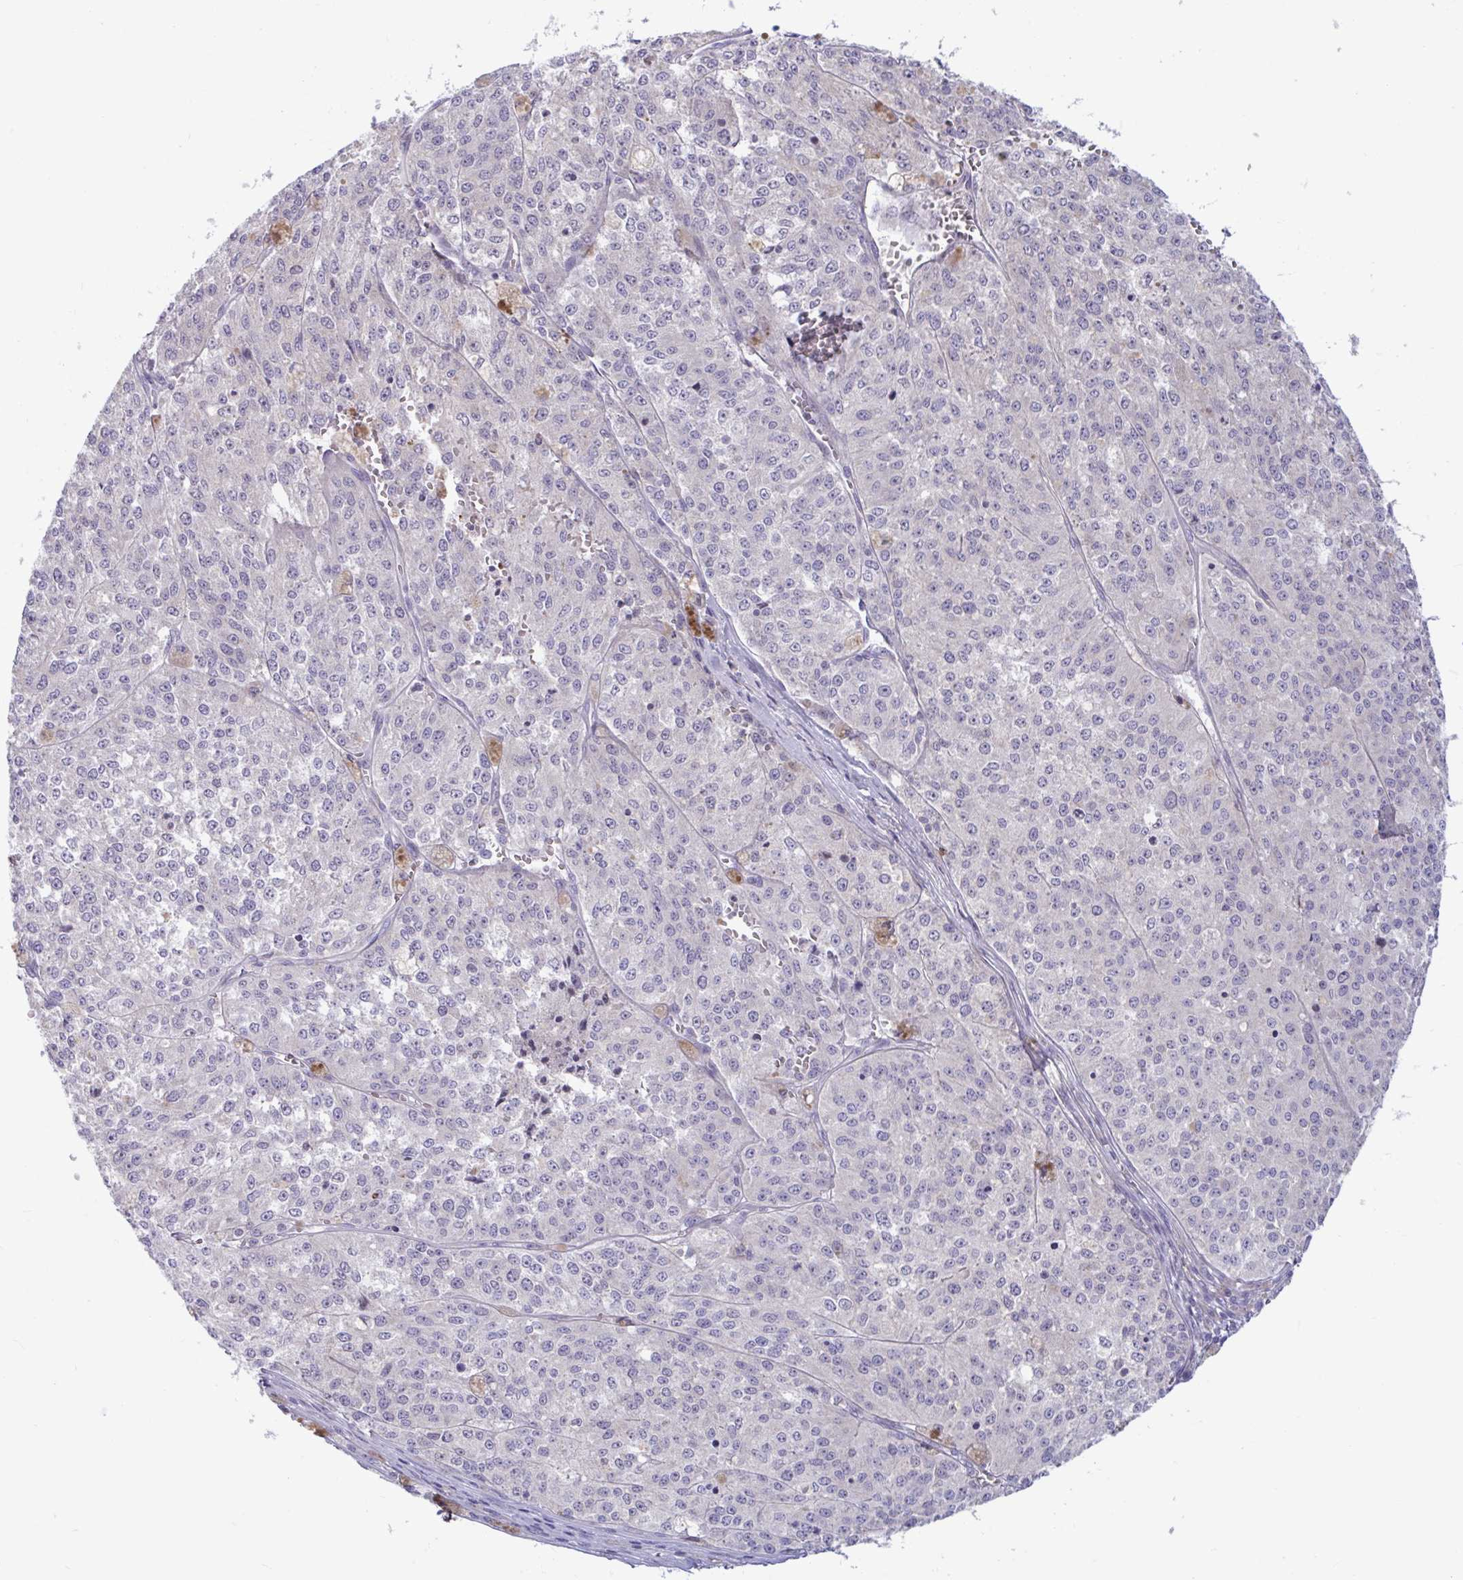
{"staining": {"intensity": "negative", "quantity": "none", "location": "none"}, "tissue": "melanoma", "cell_type": "Tumor cells", "image_type": "cancer", "snomed": [{"axis": "morphology", "description": "Malignant melanoma, Metastatic site"}, {"axis": "topography", "description": "Lymph node"}], "caption": "DAB (3,3'-diaminobenzidine) immunohistochemical staining of human melanoma reveals no significant expression in tumor cells.", "gene": "IL37", "patient": {"sex": "female", "age": 64}}